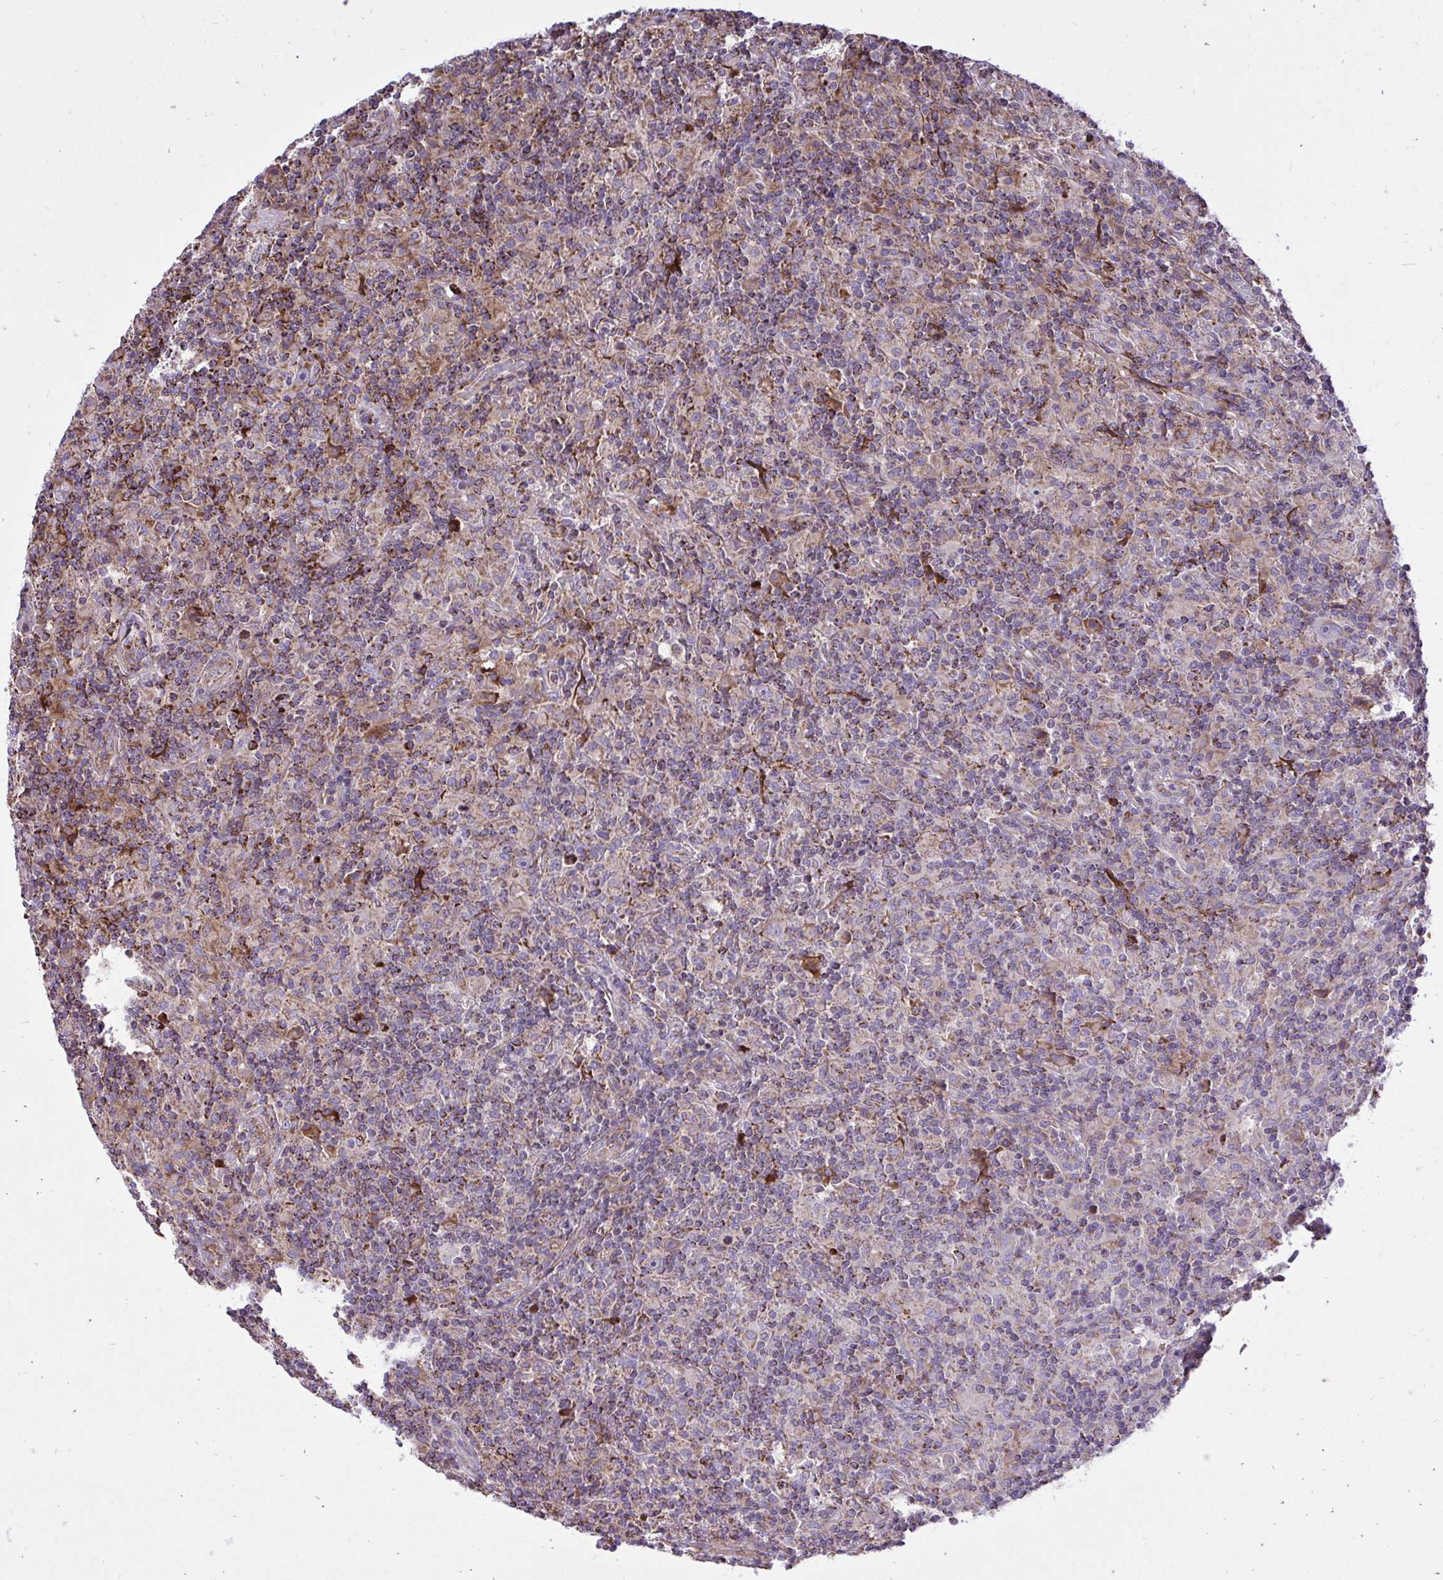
{"staining": {"intensity": "weak", "quantity": ">75%", "location": "cytoplasmic/membranous"}, "tissue": "lymphoma", "cell_type": "Tumor cells", "image_type": "cancer", "snomed": [{"axis": "morphology", "description": "Hodgkin's disease, NOS"}, {"axis": "topography", "description": "Lymph node"}], "caption": "Weak cytoplasmic/membranous staining for a protein is seen in approximately >75% of tumor cells of lymphoma using immunohistochemistry.", "gene": "ATP13A2", "patient": {"sex": "male", "age": 70}}